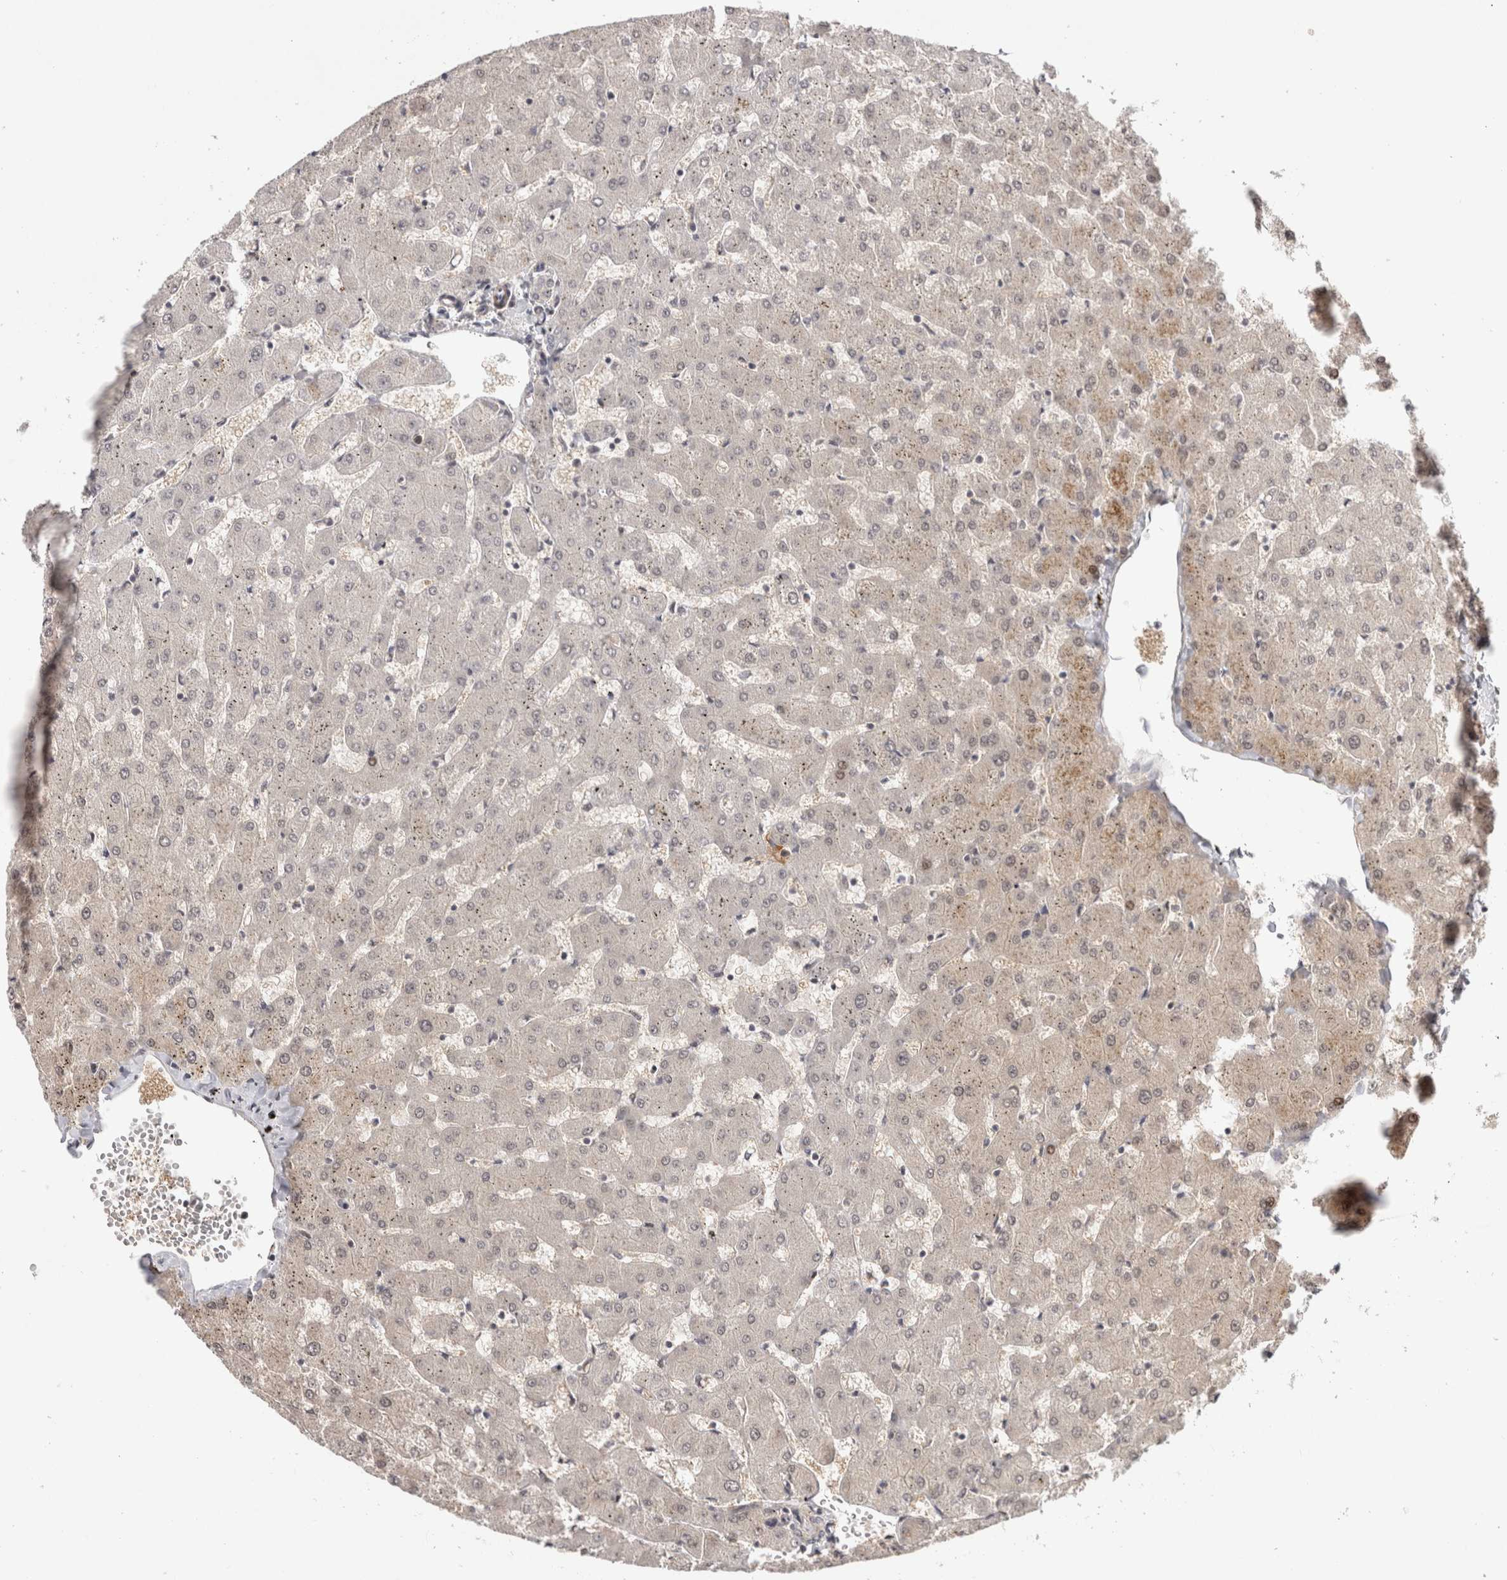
{"staining": {"intensity": "negative", "quantity": "none", "location": "none"}, "tissue": "liver", "cell_type": "Cholangiocytes", "image_type": "normal", "snomed": [{"axis": "morphology", "description": "Normal tissue, NOS"}, {"axis": "topography", "description": "Liver"}], "caption": "Immunohistochemistry (IHC) micrograph of benign liver stained for a protein (brown), which exhibits no expression in cholangiocytes.", "gene": "ZNF318", "patient": {"sex": "female", "age": 63}}